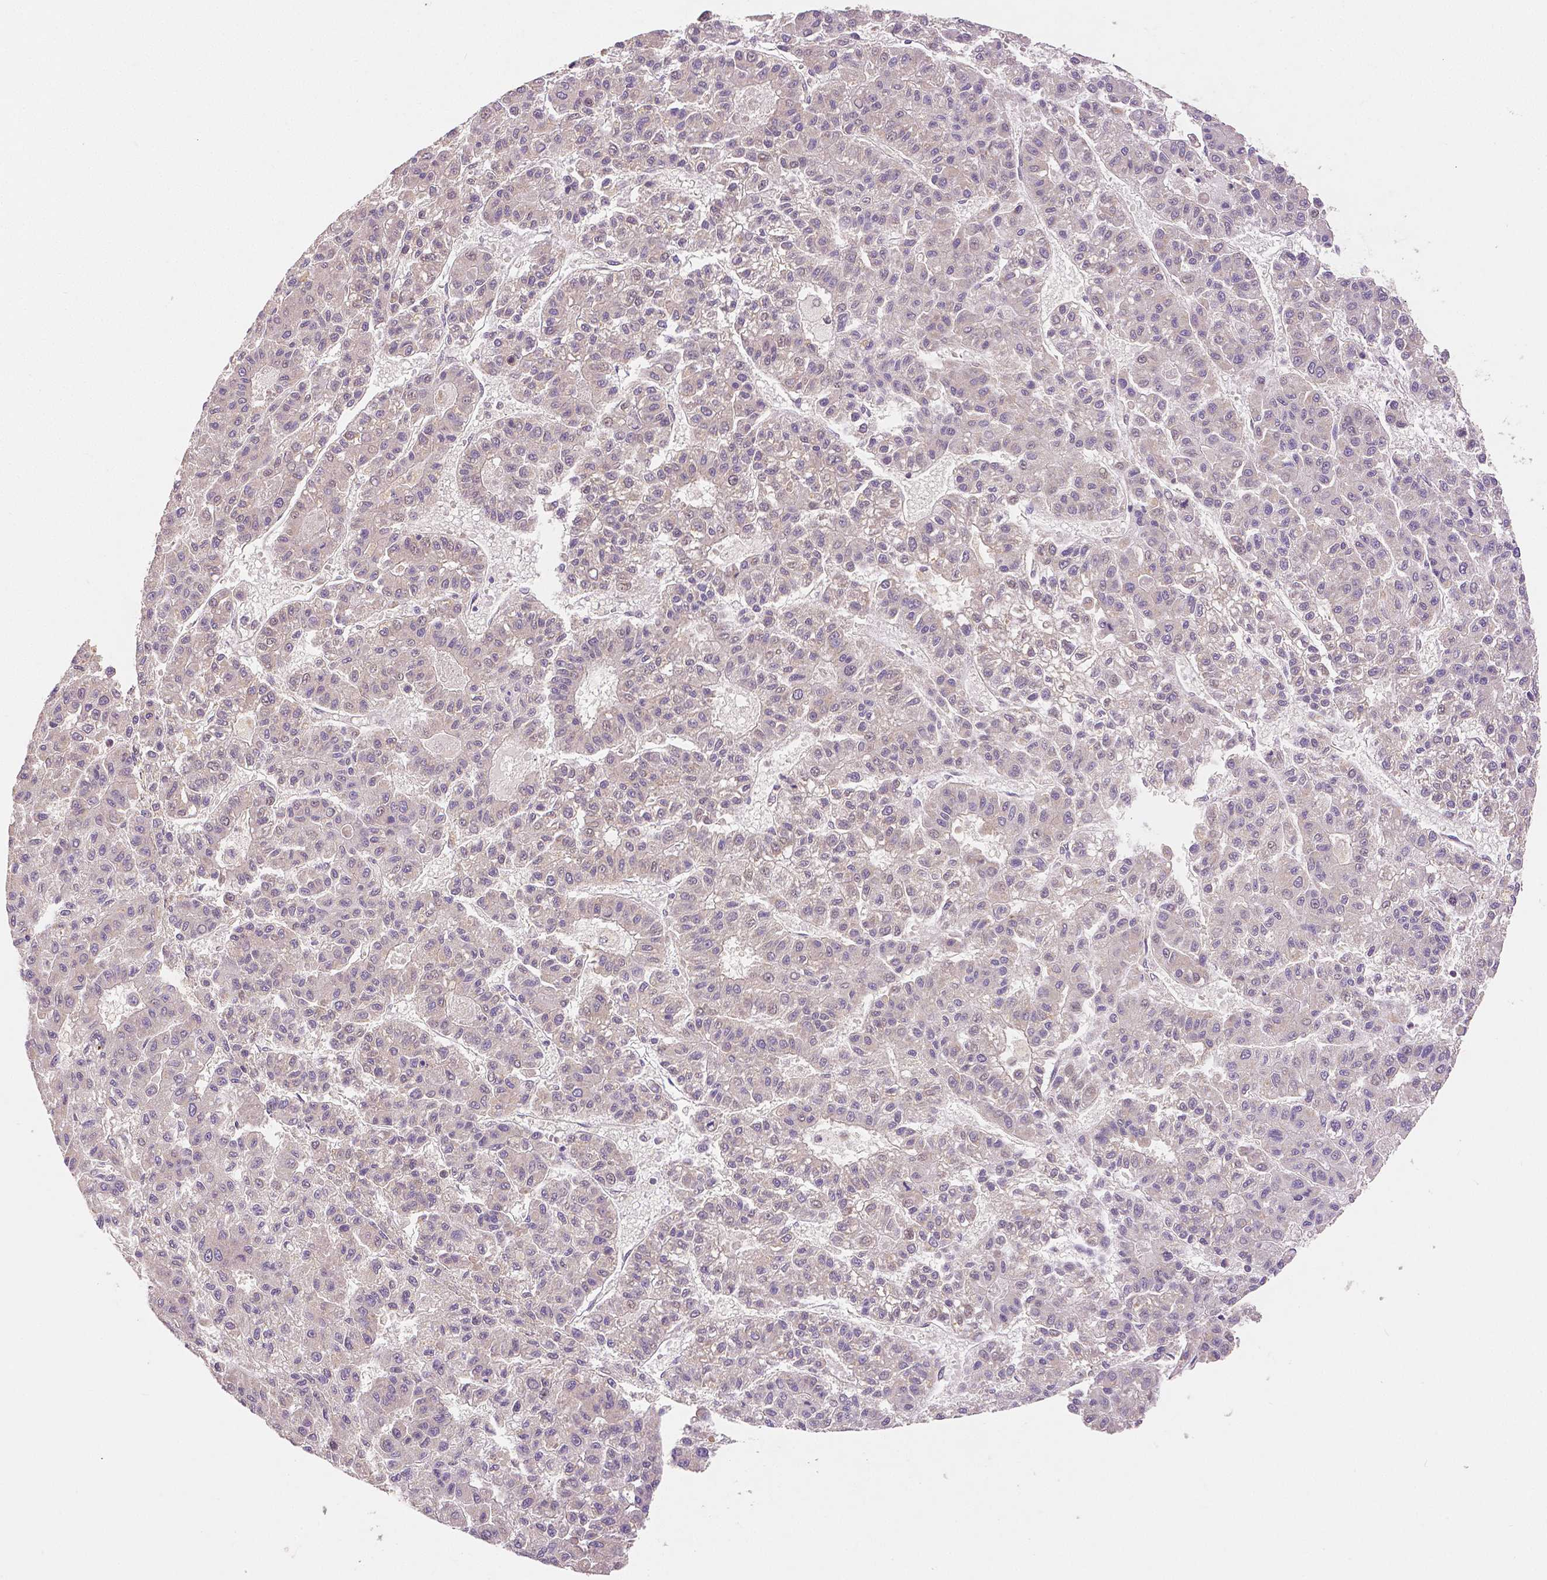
{"staining": {"intensity": "negative", "quantity": "none", "location": "none"}, "tissue": "liver cancer", "cell_type": "Tumor cells", "image_type": "cancer", "snomed": [{"axis": "morphology", "description": "Carcinoma, Hepatocellular, NOS"}, {"axis": "topography", "description": "Liver"}], "caption": "Immunohistochemistry (IHC) of liver cancer displays no expression in tumor cells. (DAB IHC, high magnification).", "gene": "RHOT1", "patient": {"sex": "male", "age": 70}}